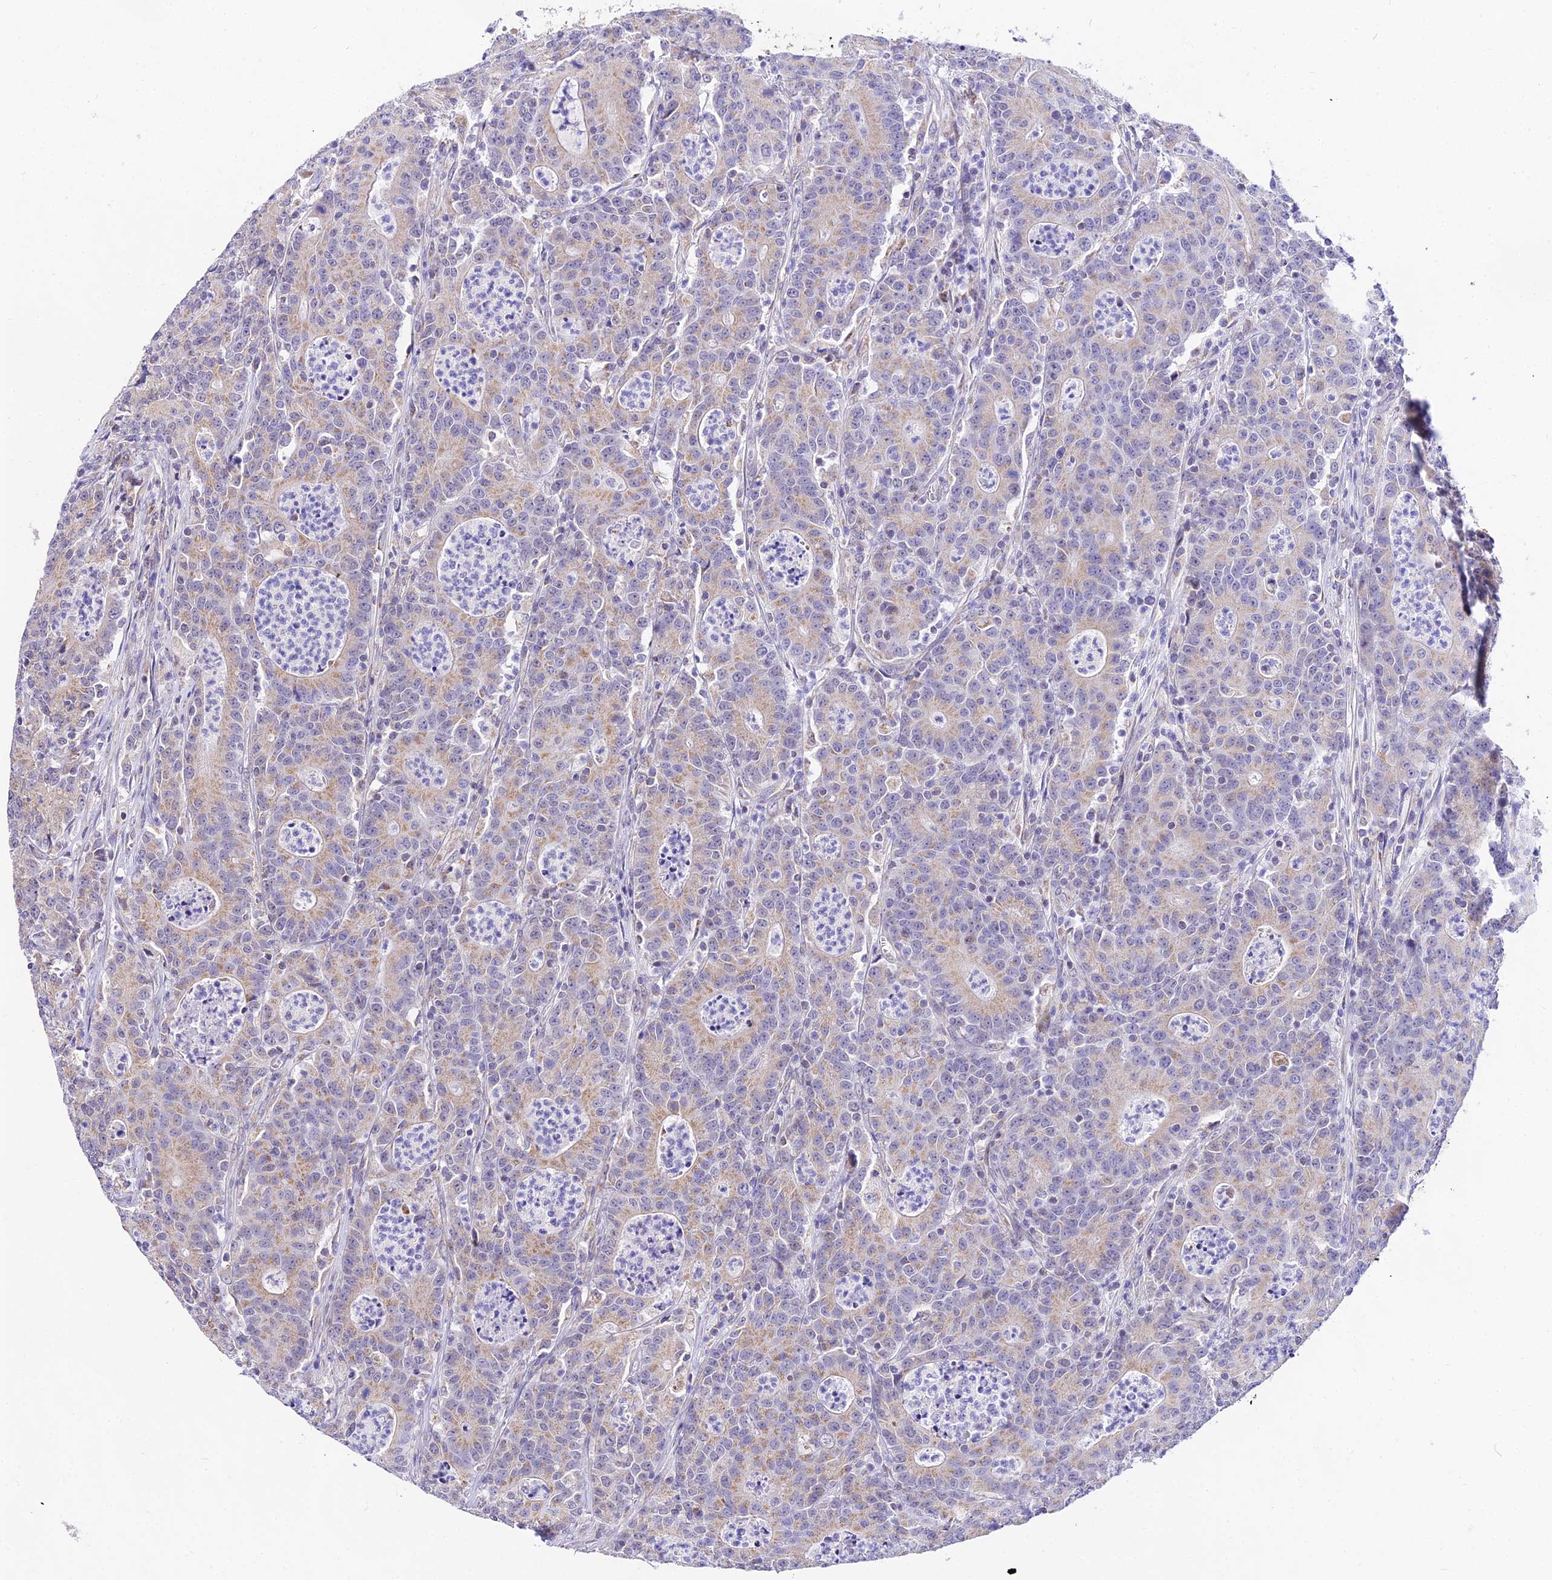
{"staining": {"intensity": "weak", "quantity": "25%-75%", "location": "cytoplasmic/membranous"}, "tissue": "colorectal cancer", "cell_type": "Tumor cells", "image_type": "cancer", "snomed": [{"axis": "morphology", "description": "Adenocarcinoma, NOS"}, {"axis": "topography", "description": "Colon"}], "caption": "Tumor cells display low levels of weak cytoplasmic/membranous expression in about 25%-75% of cells in colorectal cancer (adenocarcinoma). Nuclei are stained in blue.", "gene": "ATP5PB", "patient": {"sex": "male", "age": 83}}